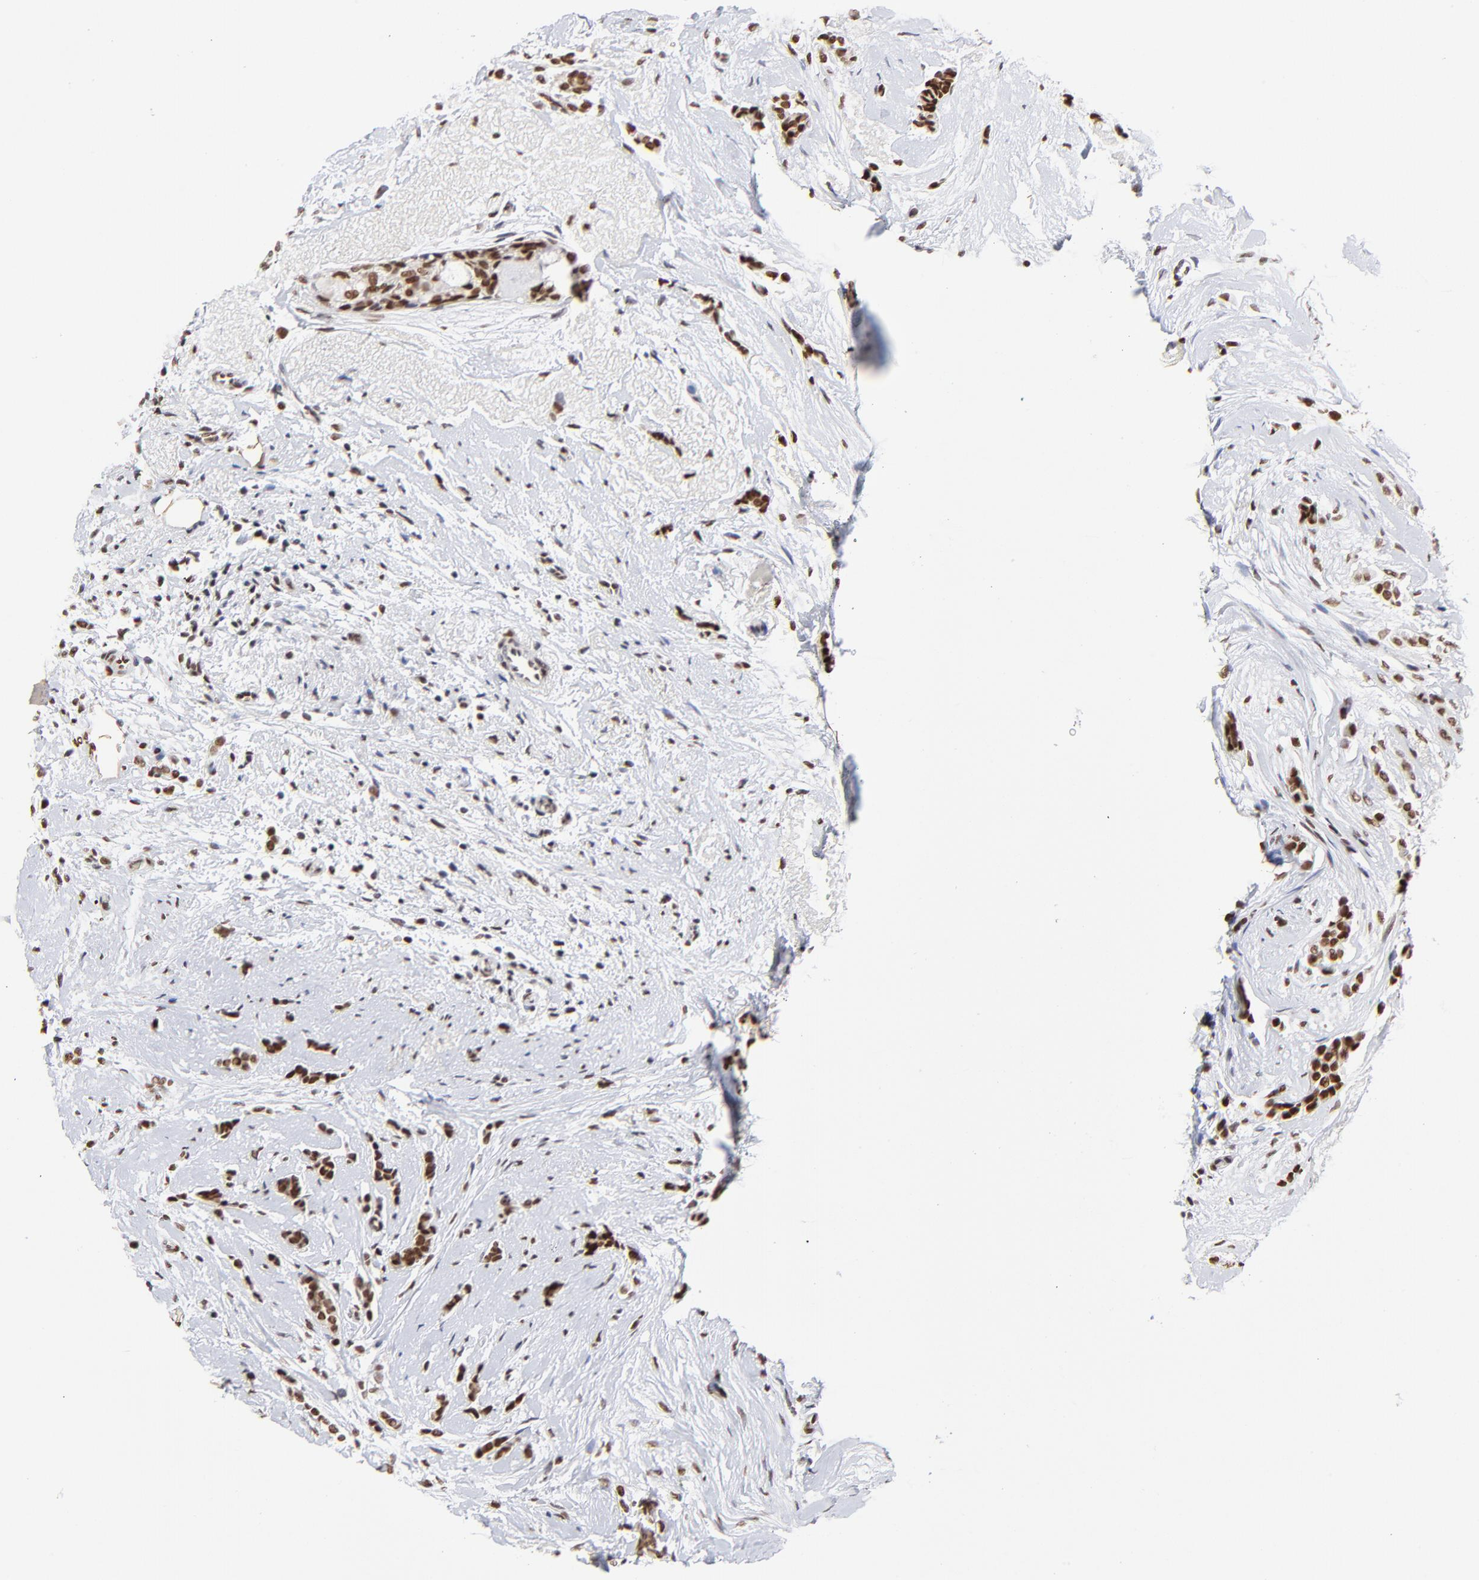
{"staining": {"intensity": "strong", "quantity": ">75%", "location": "nuclear"}, "tissue": "breast cancer", "cell_type": "Tumor cells", "image_type": "cancer", "snomed": [{"axis": "morphology", "description": "Lobular carcinoma"}, {"axis": "topography", "description": "Breast"}], "caption": "Strong nuclear protein expression is seen in approximately >75% of tumor cells in lobular carcinoma (breast).", "gene": "ZMYM3", "patient": {"sex": "female", "age": 56}}